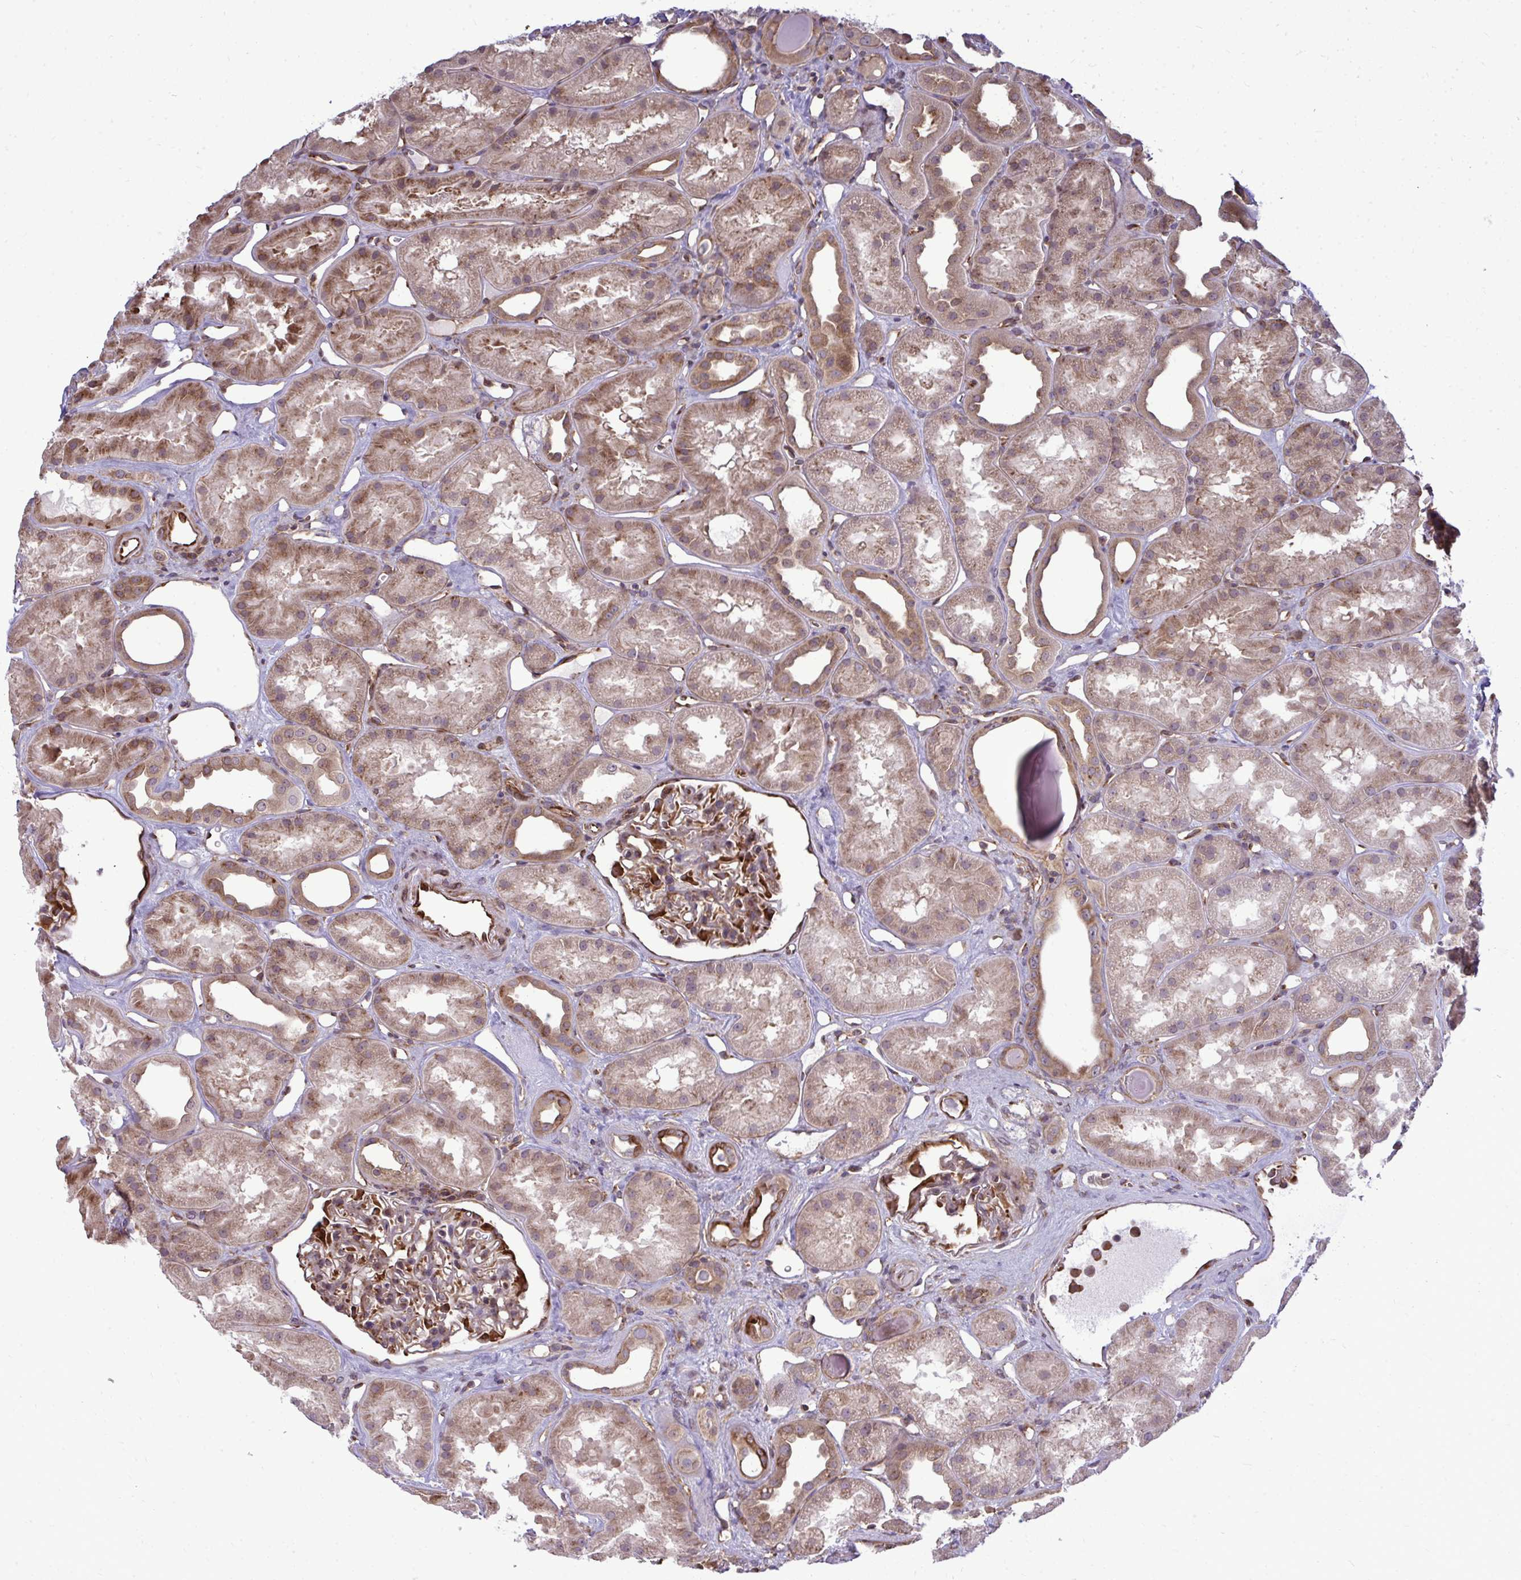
{"staining": {"intensity": "moderate", "quantity": "25%-75%", "location": "cytoplasmic/membranous"}, "tissue": "kidney", "cell_type": "Cells in glomeruli", "image_type": "normal", "snomed": [{"axis": "morphology", "description": "Normal tissue, NOS"}, {"axis": "topography", "description": "Kidney"}], "caption": "IHC of unremarkable kidney displays medium levels of moderate cytoplasmic/membranous positivity in approximately 25%-75% of cells in glomeruli.", "gene": "FUT10", "patient": {"sex": "male", "age": 61}}